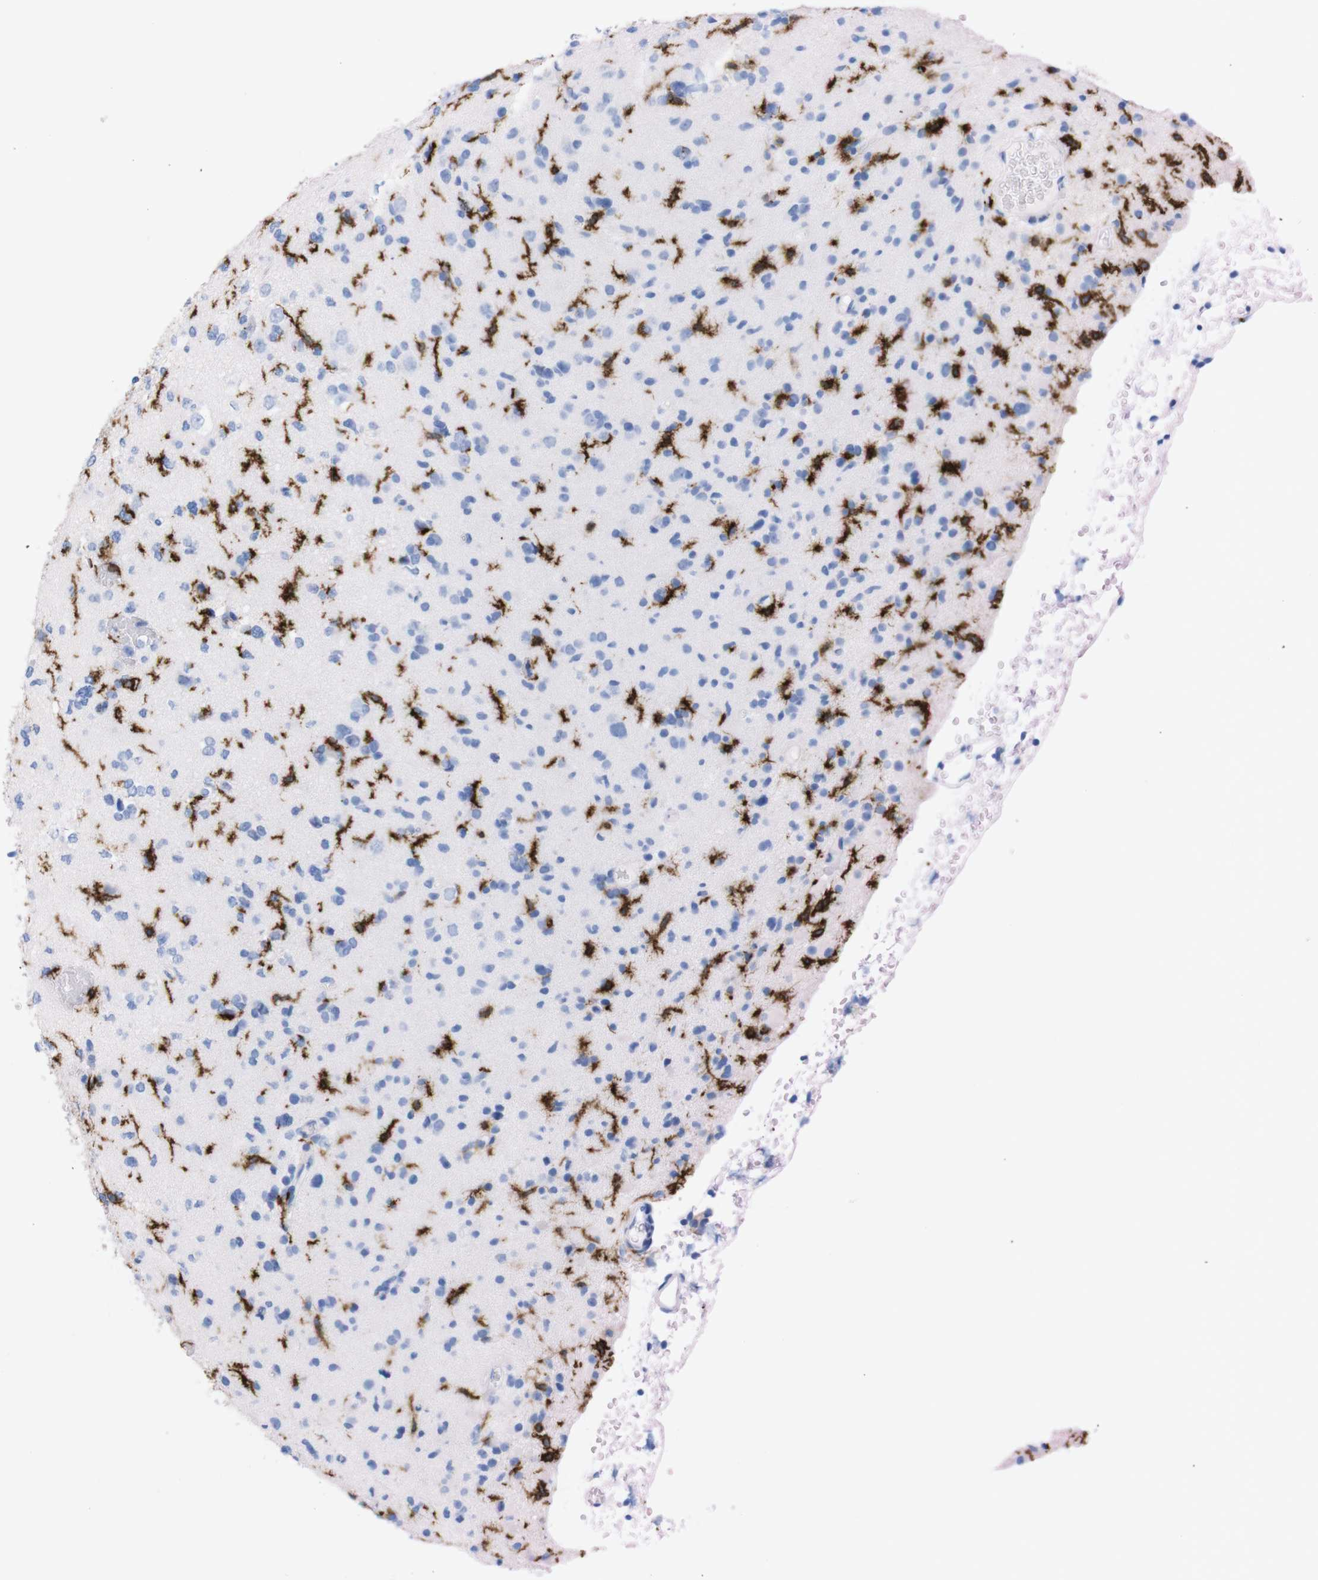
{"staining": {"intensity": "negative", "quantity": "none", "location": "none"}, "tissue": "glioma", "cell_type": "Tumor cells", "image_type": "cancer", "snomed": [{"axis": "morphology", "description": "Glioma, malignant, Low grade"}, {"axis": "topography", "description": "Brain"}], "caption": "Malignant low-grade glioma stained for a protein using IHC exhibits no expression tumor cells.", "gene": "P2RY12", "patient": {"sex": "female", "age": 22}}